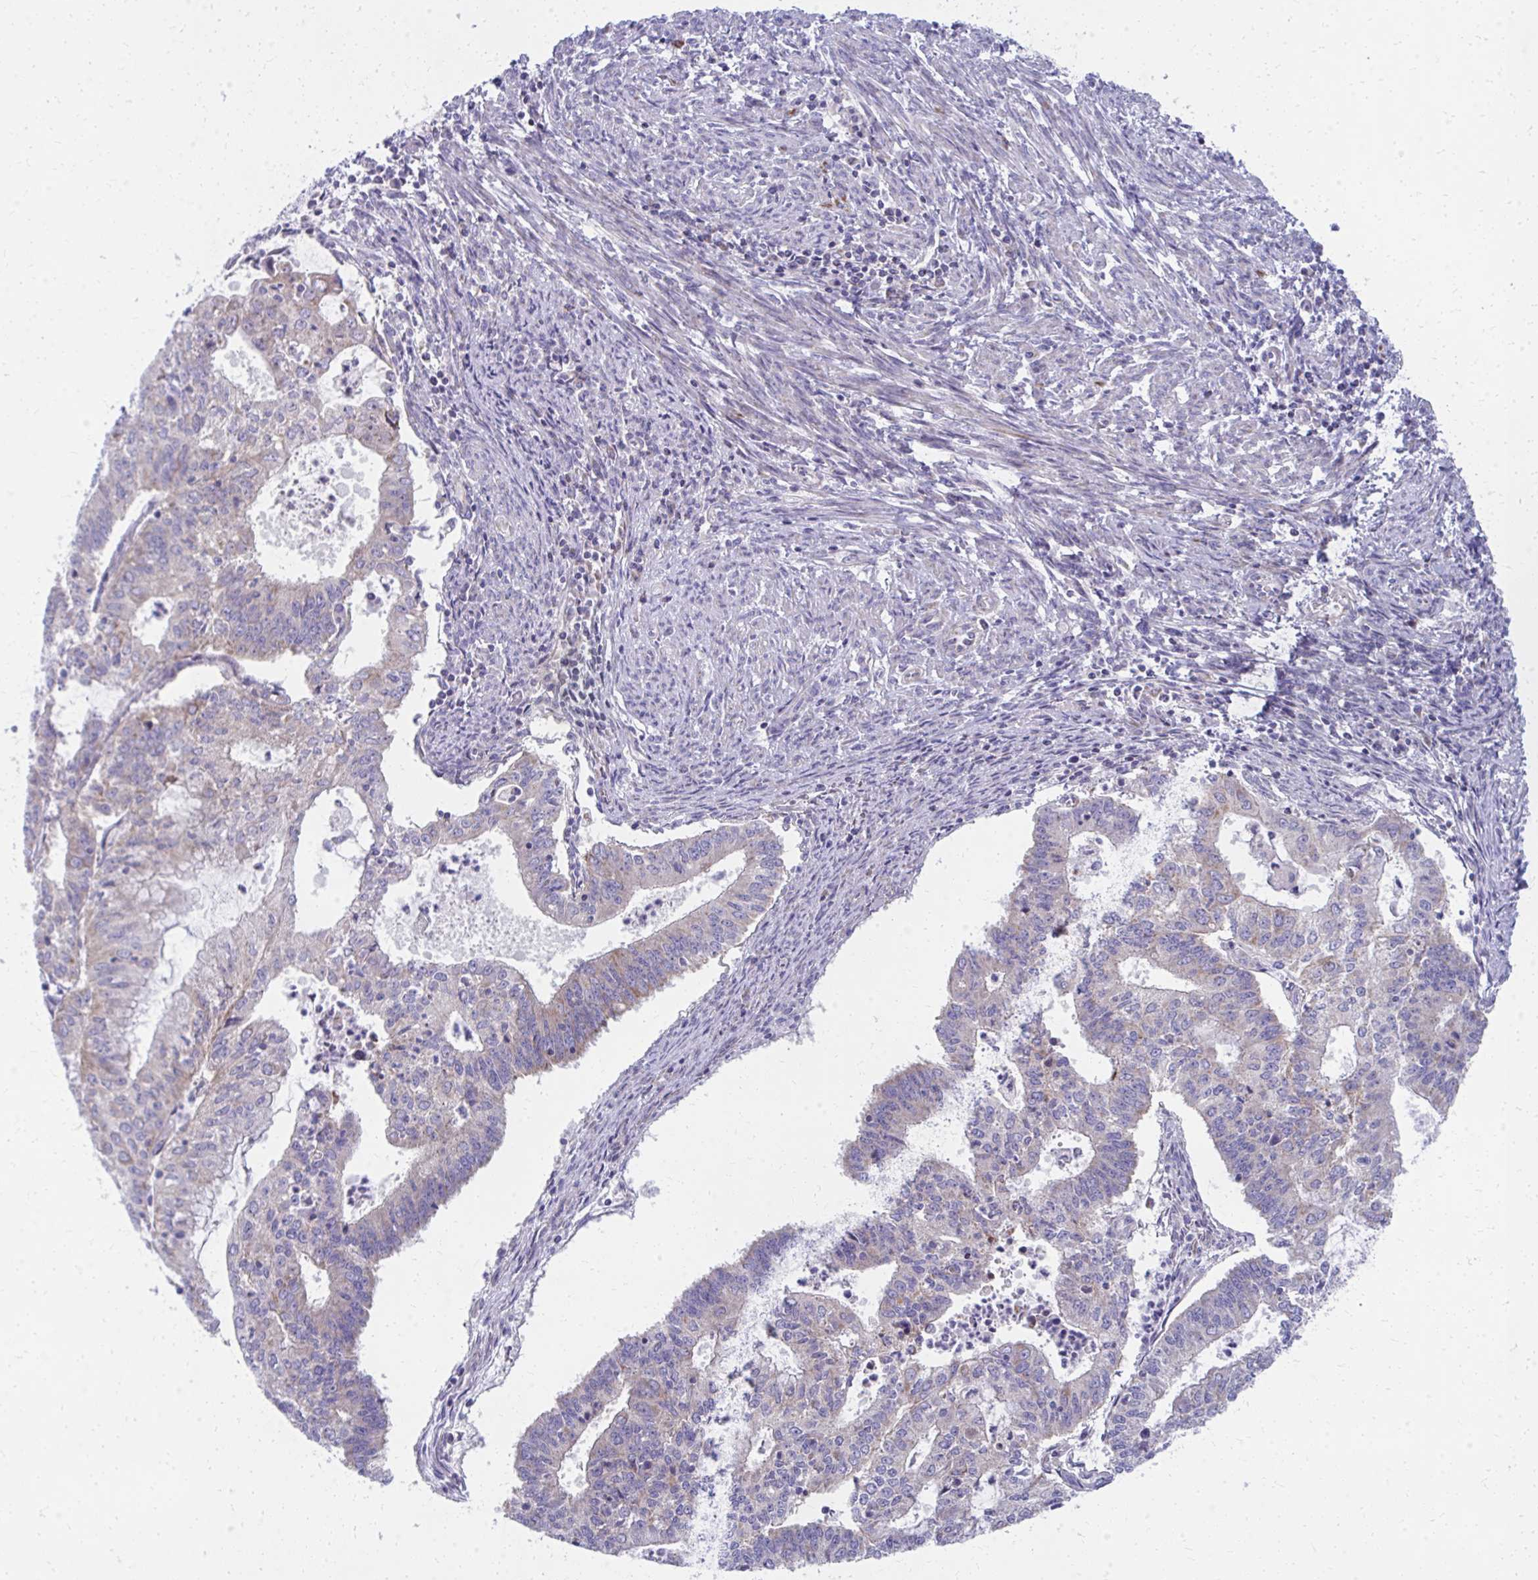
{"staining": {"intensity": "negative", "quantity": "none", "location": "none"}, "tissue": "endometrial cancer", "cell_type": "Tumor cells", "image_type": "cancer", "snomed": [{"axis": "morphology", "description": "Adenocarcinoma, NOS"}, {"axis": "topography", "description": "Endometrium"}], "caption": "IHC photomicrograph of adenocarcinoma (endometrial) stained for a protein (brown), which demonstrates no expression in tumor cells. (DAB IHC with hematoxylin counter stain).", "gene": "IL37", "patient": {"sex": "female", "age": 61}}